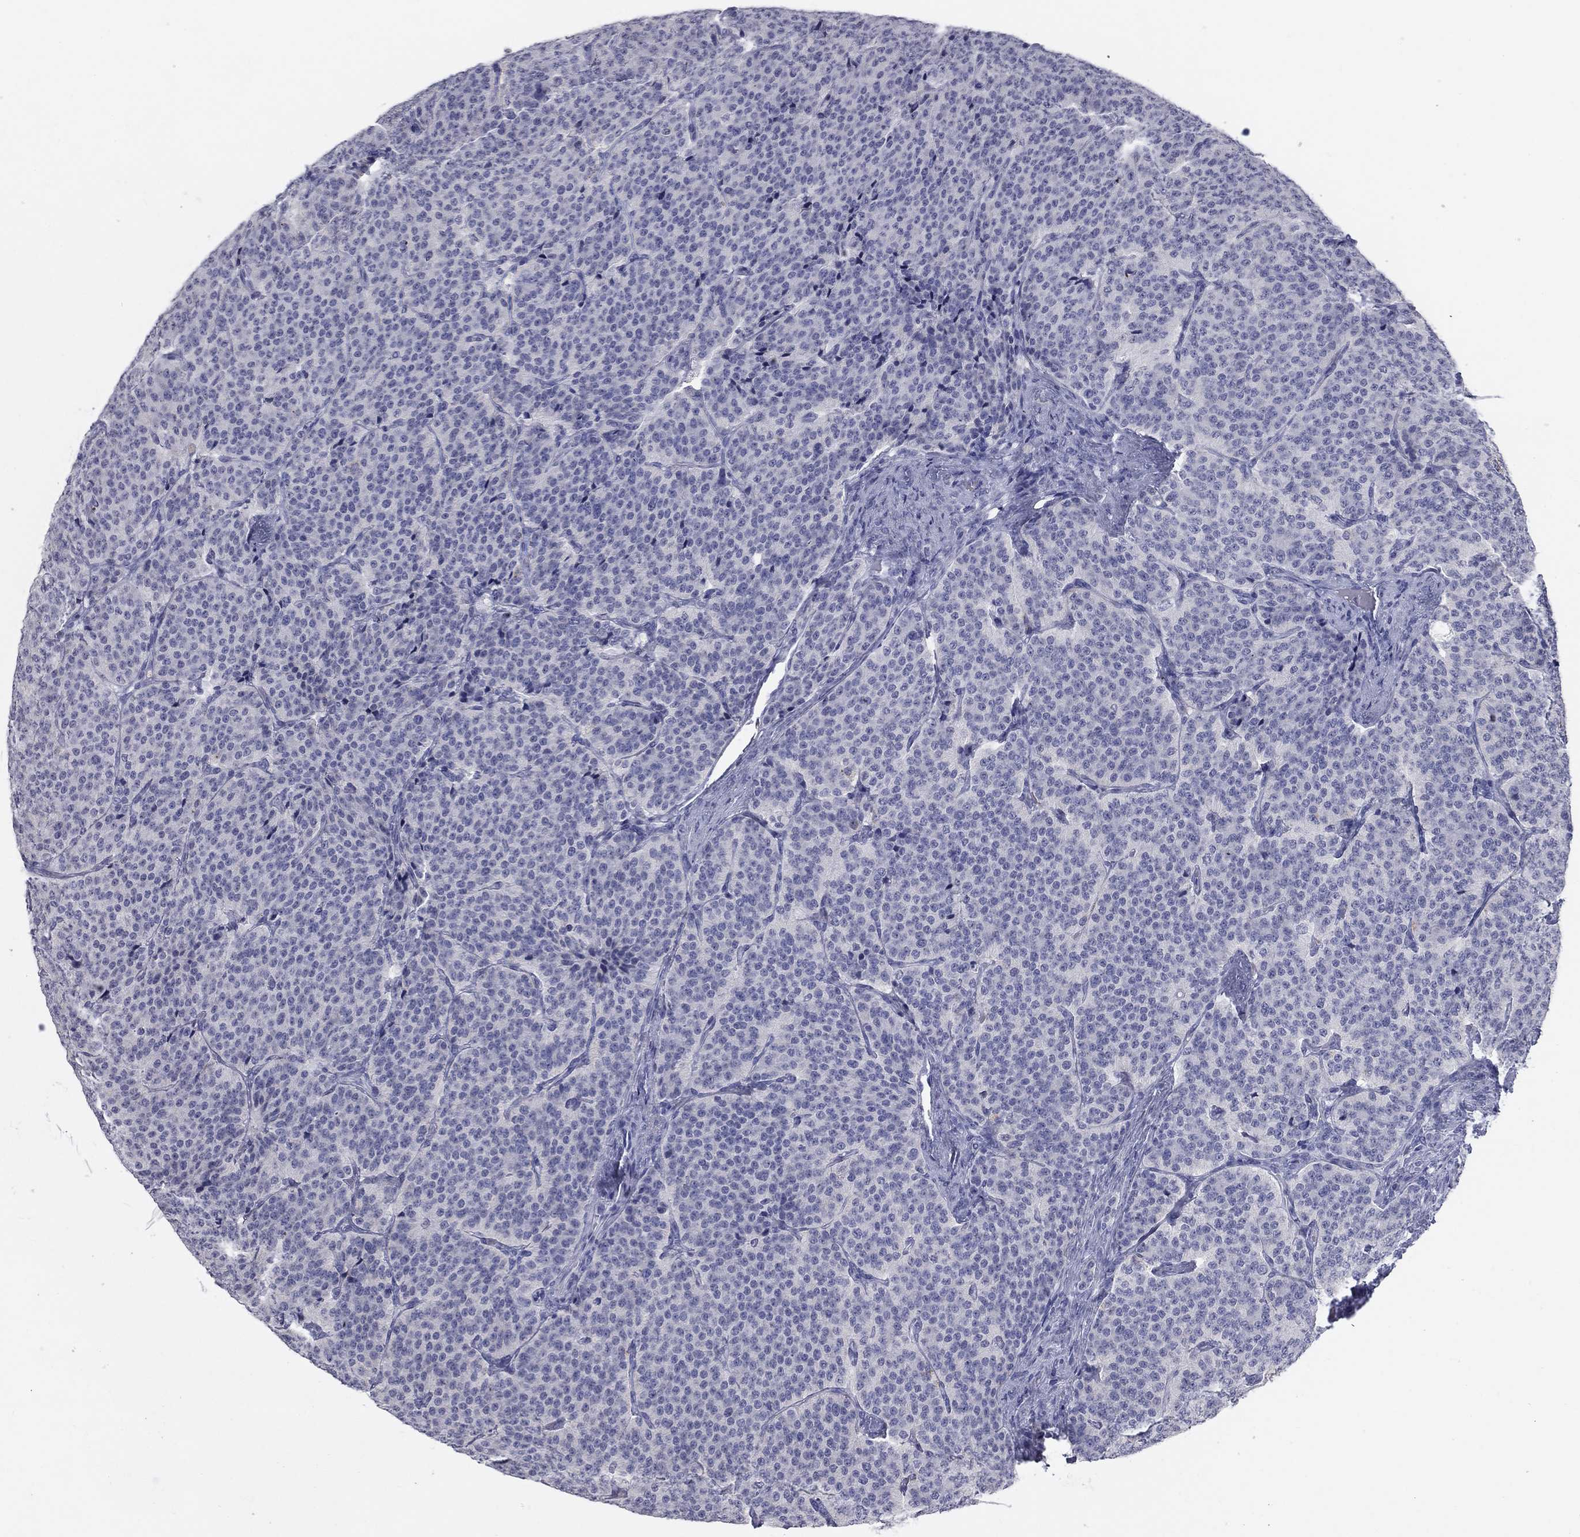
{"staining": {"intensity": "negative", "quantity": "none", "location": "none"}, "tissue": "carcinoid", "cell_type": "Tumor cells", "image_type": "cancer", "snomed": [{"axis": "morphology", "description": "Carcinoid, malignant, NOS"}, {"axis": "topography", "description": "Small intestine"}], "caption": "A histopathology image of human carcinoid is negative for staining in tumor cells.", "gene": "KRT75", "patient": {"sex": "female", "age": 58}}